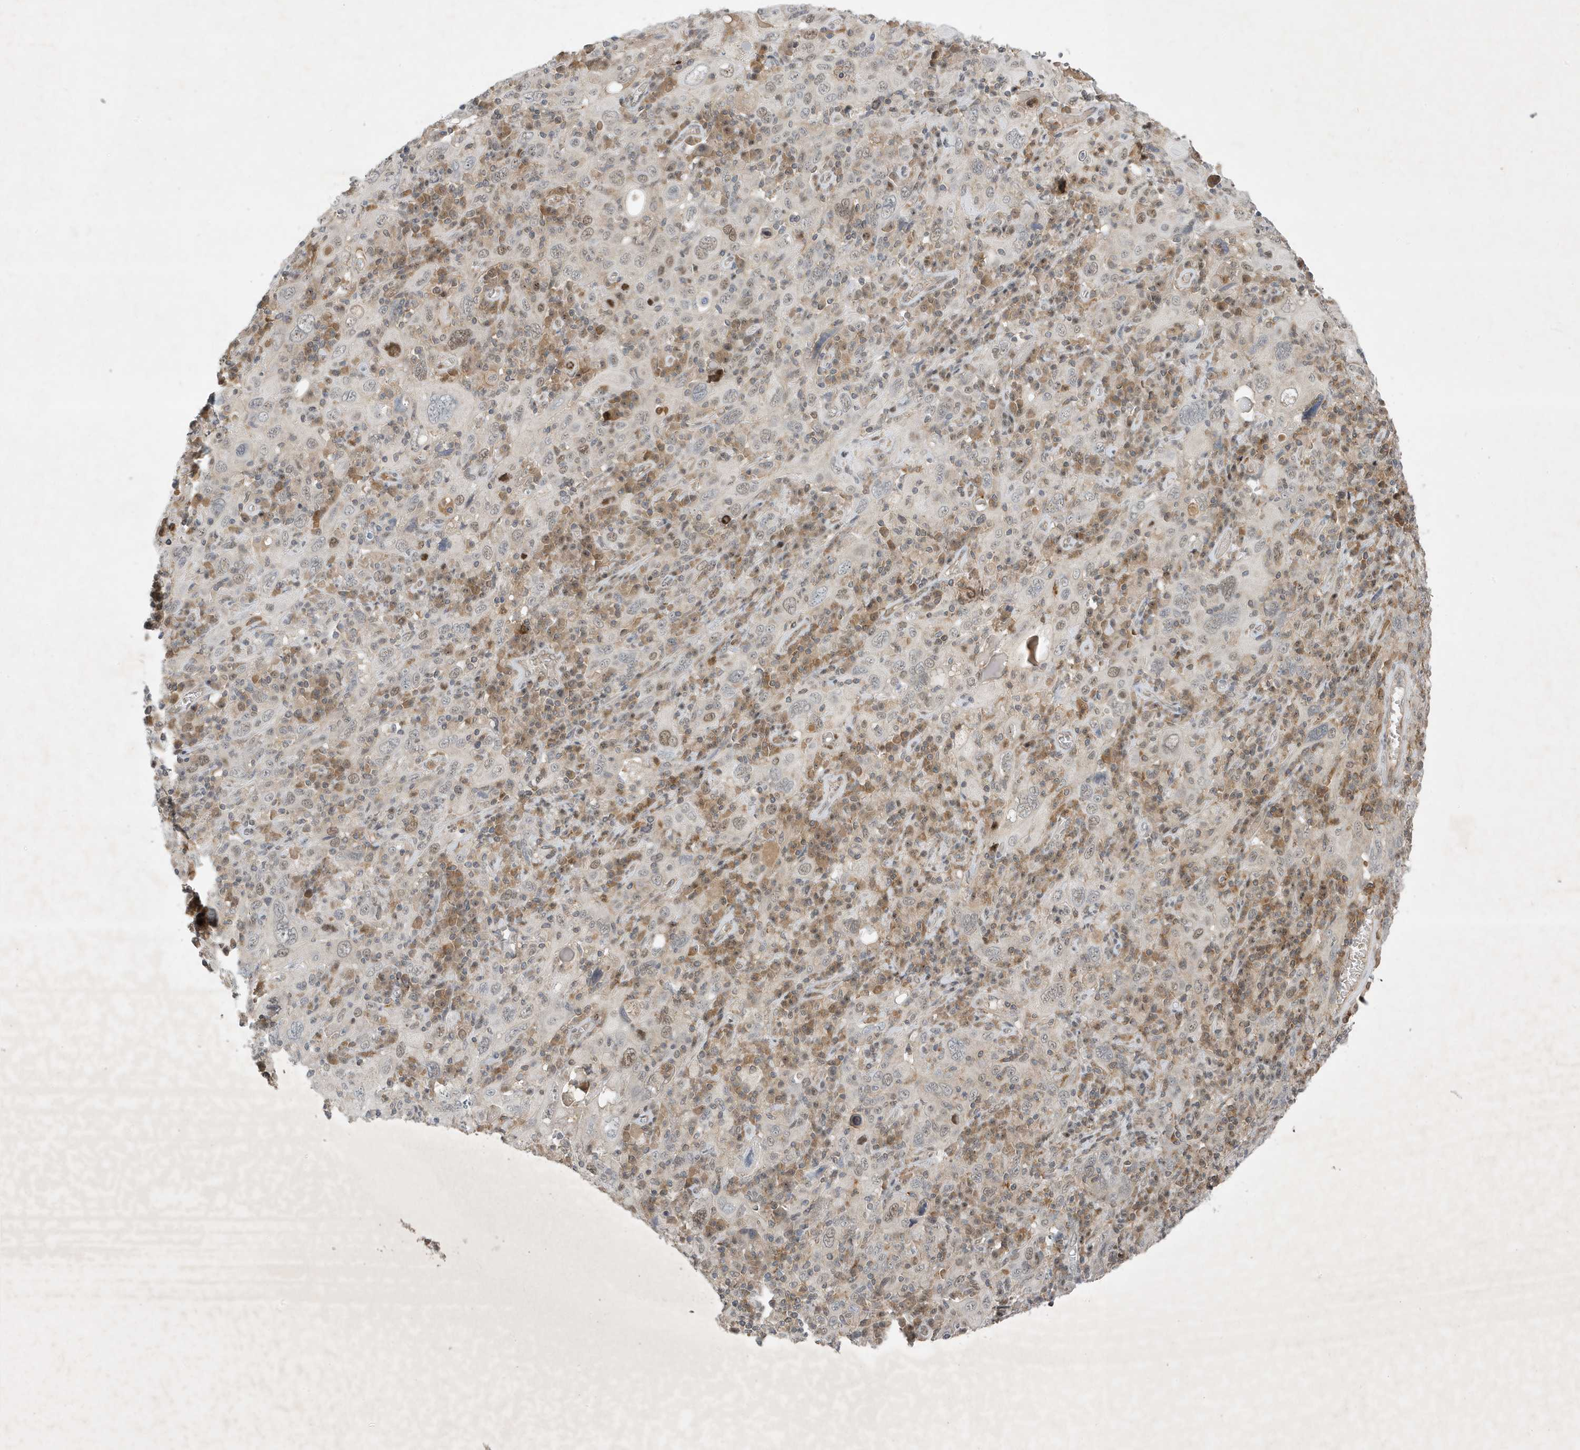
{"staining": {"intensity": "negative", "quantity": "none", "location": "none"}, "tissue": "cervical cancer", "cell_type": "Tumor cells", "image_type": "cancer", "snomed": [{"axis": "morphology", "description": "Squamous cell carcinoma, NOS"}, {"axis": "topography", "description": "Cervix"}], "caption": "A high-resolution photomicrograph shows IHC staining of cervical cancer, which displays no significant positivity in tumor cells.", "gene": "MAST3", "patient": {"sex": "female", "age": 46}}